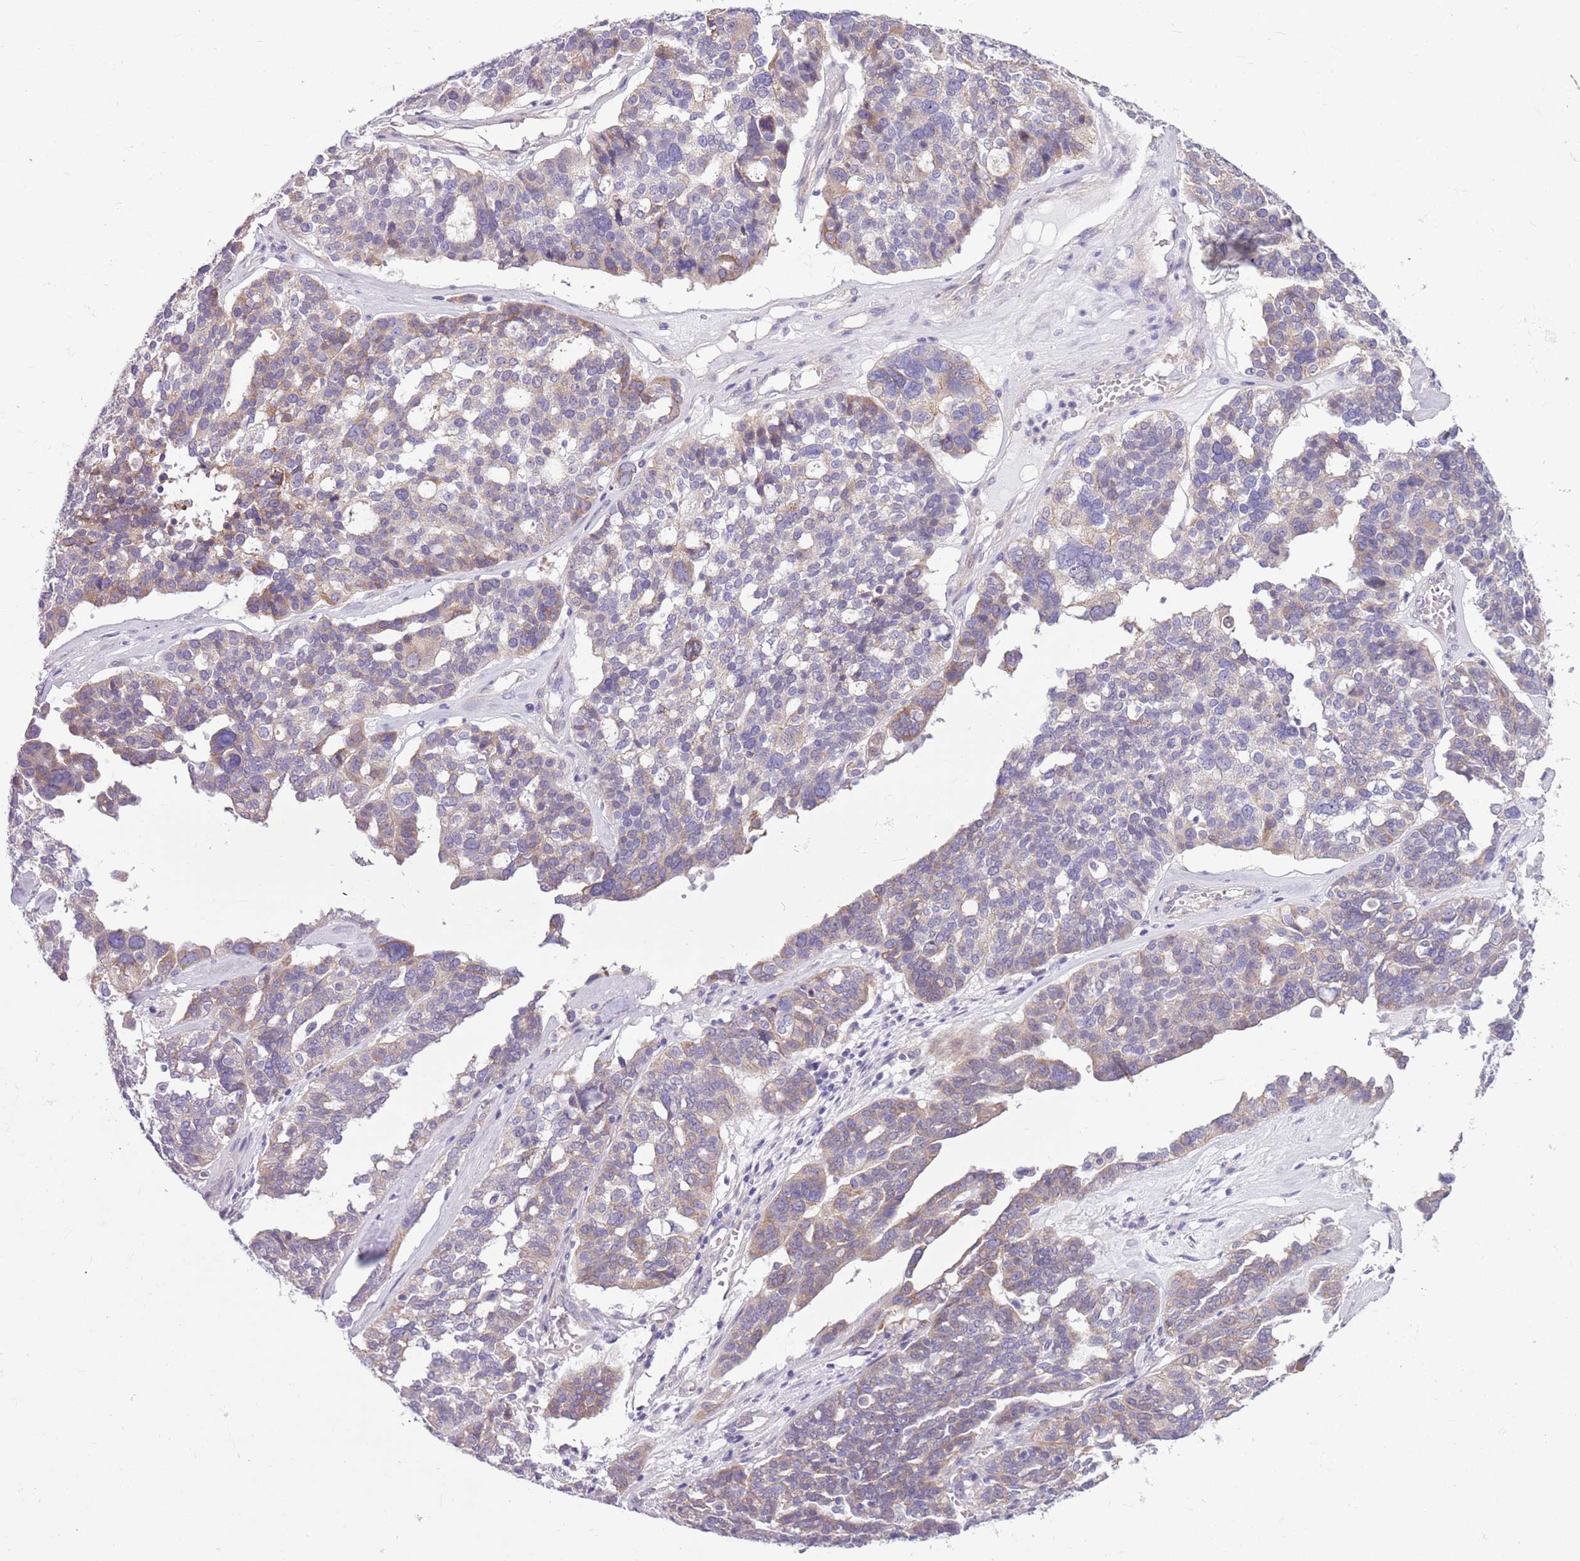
{"staining": {"intensity": "weak", "quantity": "25%-75%", "location": "cytoplasmic/membranous"}, "tissue": "ovarian cancer", "cell_type": "Tumor cells", "image_type": "cancer", "snomed": [{"axis": "morphology", "description": "Cystadenocarcinoma, serous, NOS"}, {"axis": "topography", "description": "Ovary"}], "caption": "Immunohistochemical staining of human ovarian cancer (serous cystadenocarcinoma) shows low levels of weak cytoplasmic/membranous positivity in about 25%-75% of tumor cells.", "gene": "PARP8", "patient": {"sex": "female", "age": 59}}